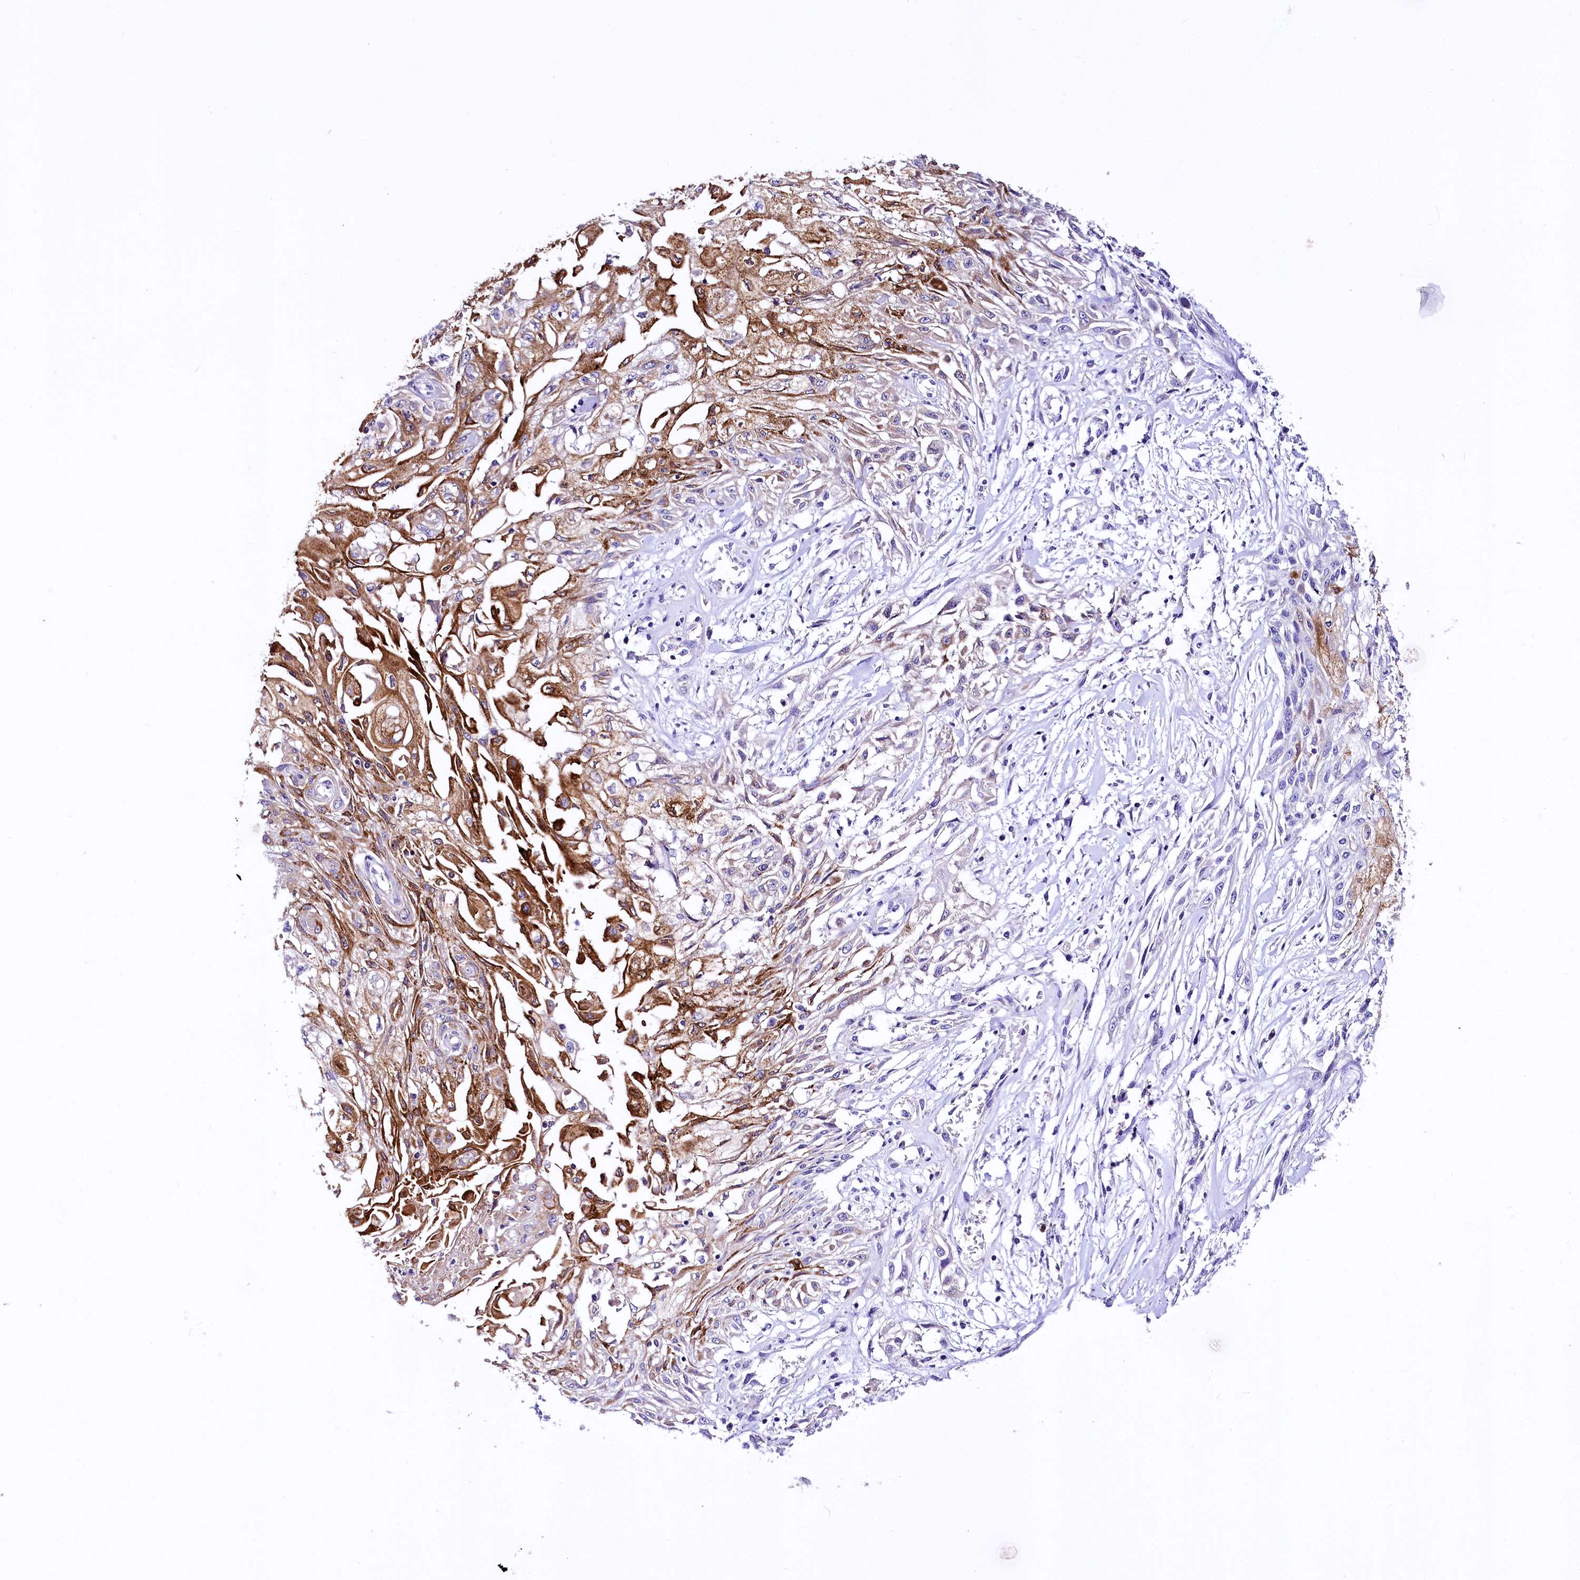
{"staining": {"intensity": "strong", "quantity": "25%-75%", "location": "cytoplasmic/membranous"}, "tissue": "skin cancer", "cell_type": "Tumor cells", "image_type": "cancer", "snomed": [{"axis": "morphology", "description": "Squamous cell carcinoma, NOS"}, {"axis": "morphology", "description": "Squamous cell carcinoma, metastatic, NOS"}, {"axis": "topography", "description": "Skin"}, {"axis": "topography", "description": "Lymph node"}], "caption": "Protein expression analysis of skin cancer (metastatic squamous cell carcinoma) exhibits strong cytoplasmic/membranous staining in about 25%-75% of tumor cells.", "gene": "A2ML1", "patient": {"sex": "male", "age": 75}}